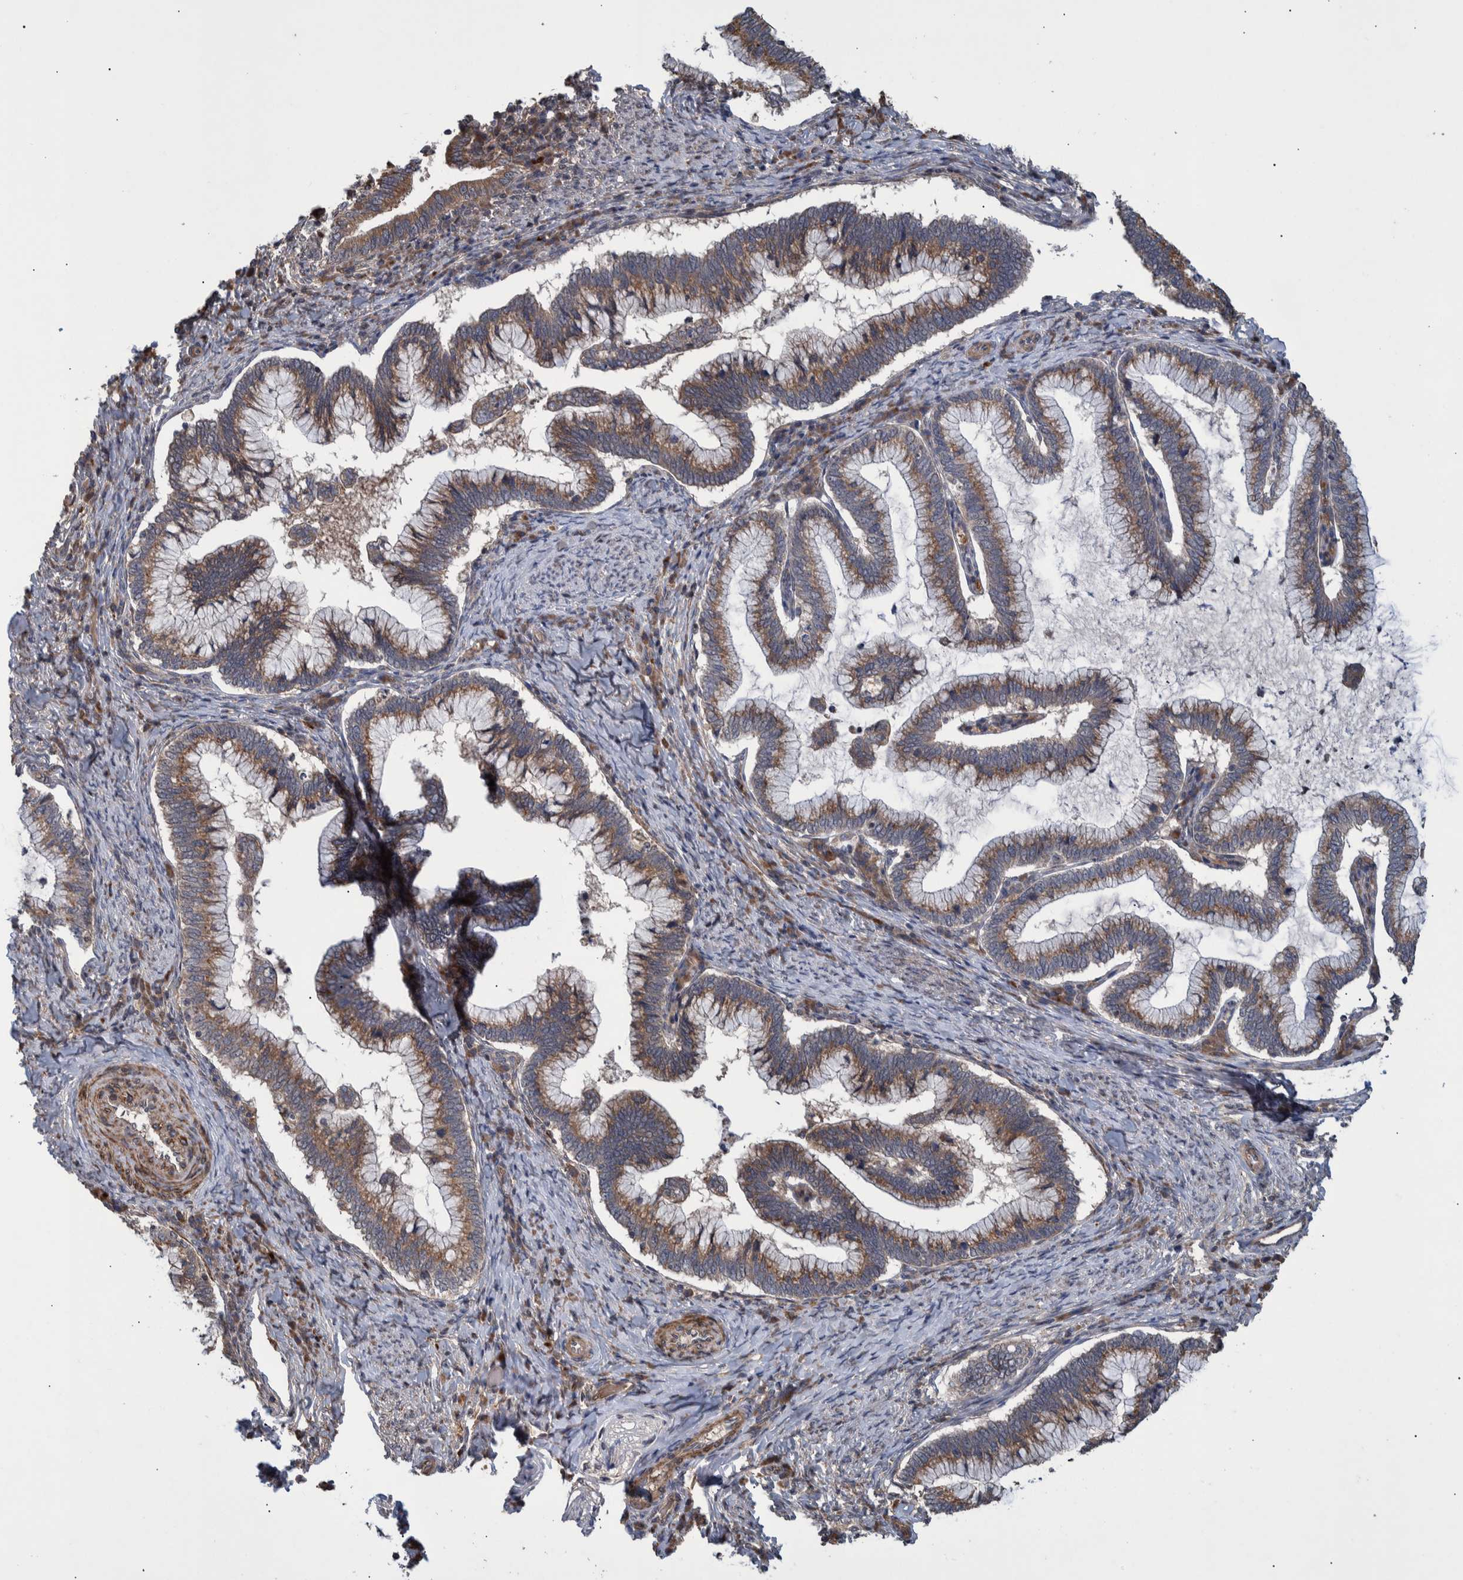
{"staining": {"intensity": "weak", "quantity": ">75%", "location": "cytoplasmic/membranous"}, "tissue": "cervical cancer", "cell_type": "Tumor cells", "image_type": "cancer", "snomed": [{"axis": "morphology", "description": "Adenocarcinoma, NOS"}, {"axis": "topography", "description": "Cervix"}], "caption": "A high-resolution photomicrograph shows IHC staining of cervical cancer, which demonstrates weak cytoplasmic/membranous positivity in about >75% of tumor cells.", "gene": "B3GNTL1", "patient": {"sex": "female", "age": 36}}